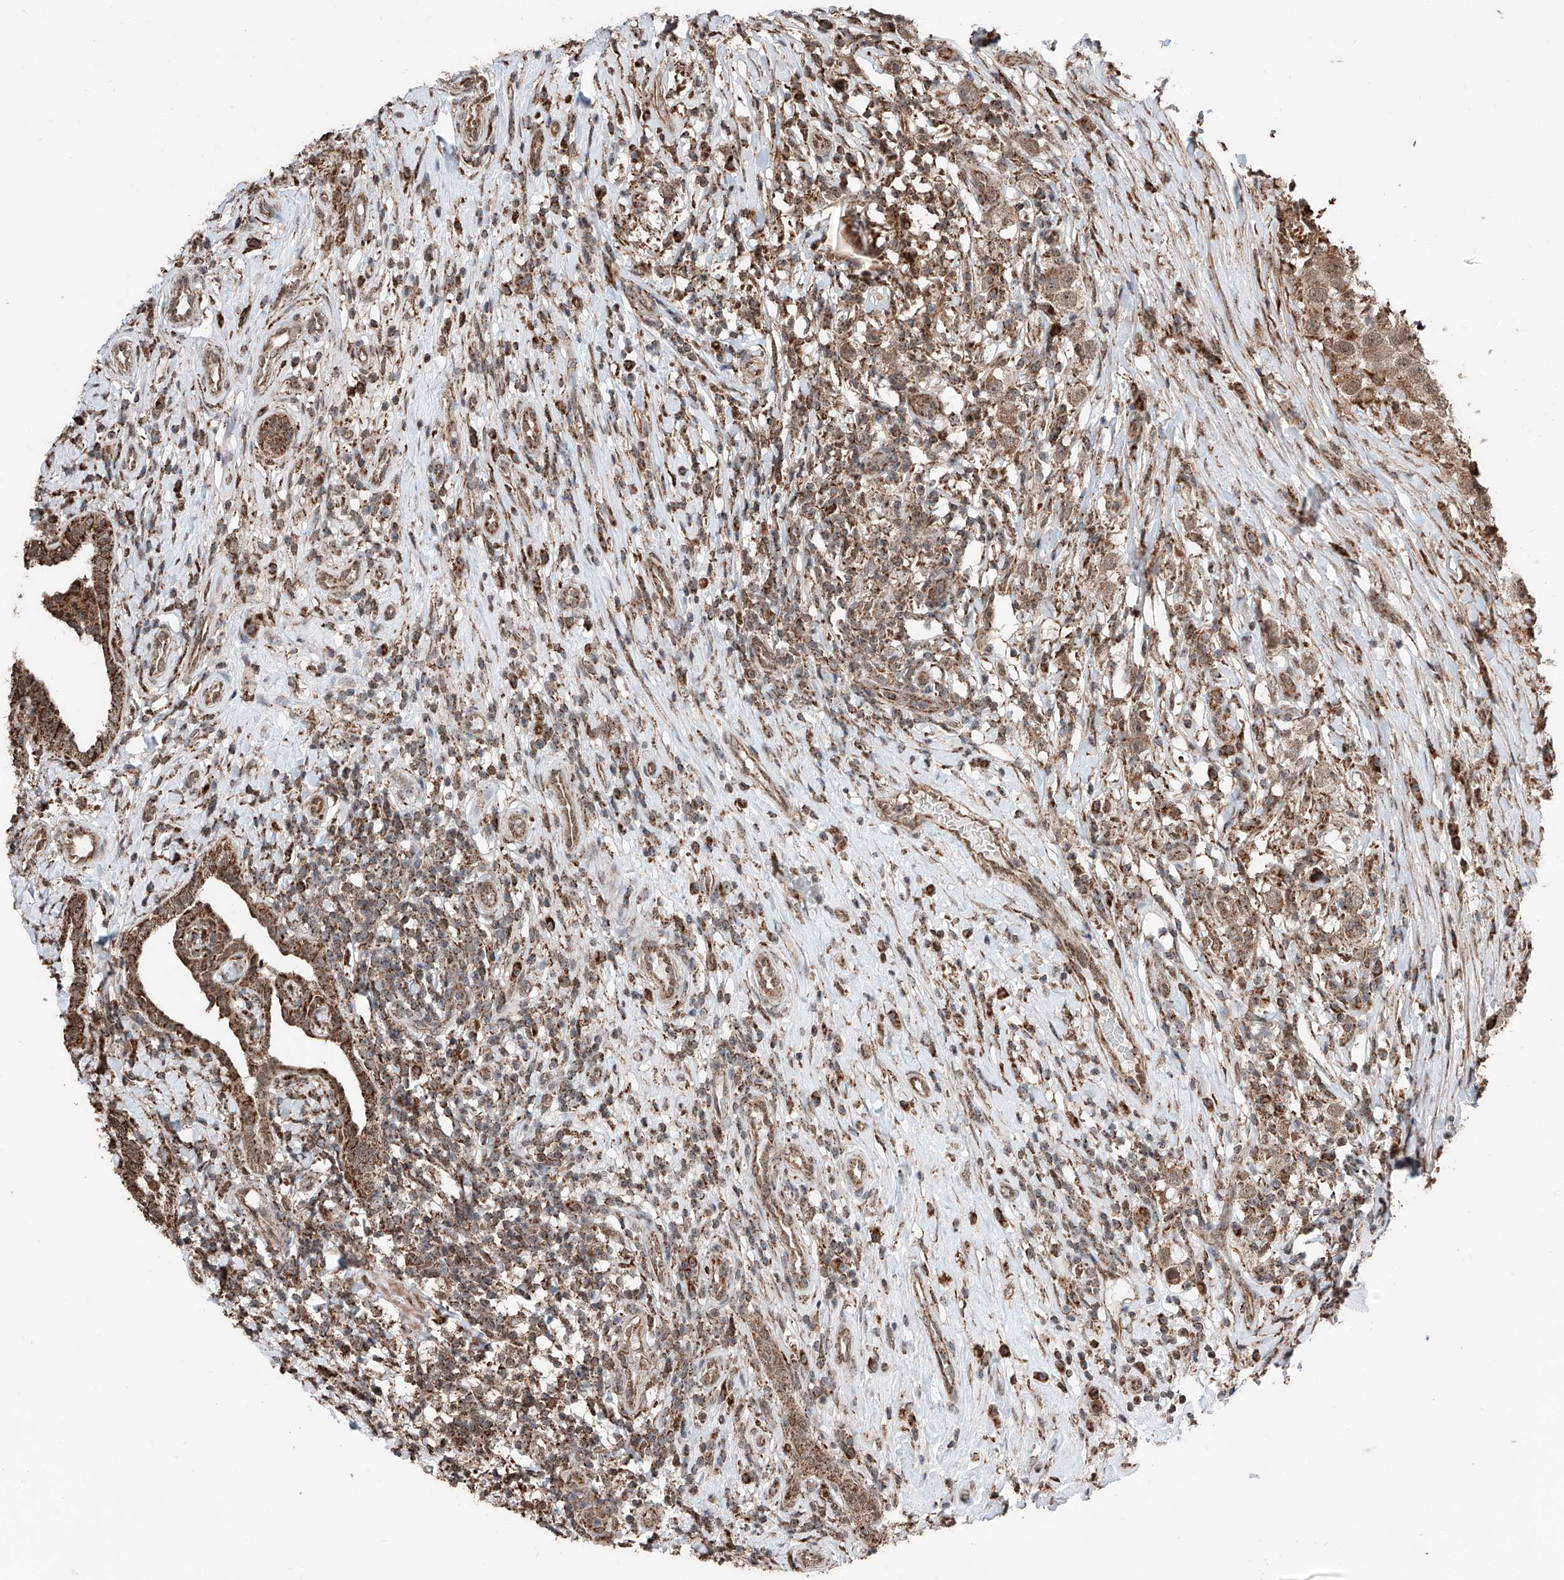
{"staining": {"intensity": "moderate", "quantity": ">75%", "location": "cytoplasmic/membranous,nuclear"}, "tissue": "testis cancer", "cell_type": "Tumor cells", "image_type": "cancer", "snomed": [{"axis": "morphology", "description": "Seminoma, NOS"}, {"axis": "topography", "description": "Testis"}], "caption": "Immunohistochemistry staining of testis seminoma, which exhibits medium levels of moderate cytoplasmic/membranous and nuclear staining in about >75% of tumor cells indicating moderate cytoplasmic/membranous and nuclear protein positivity. The staining was performed using DAB (brown) for protein detection and nuclei were counterstained in hematoxylin (blue).", "gene": "ZNF445", "patient": {"sex": "male", "age": 49}}